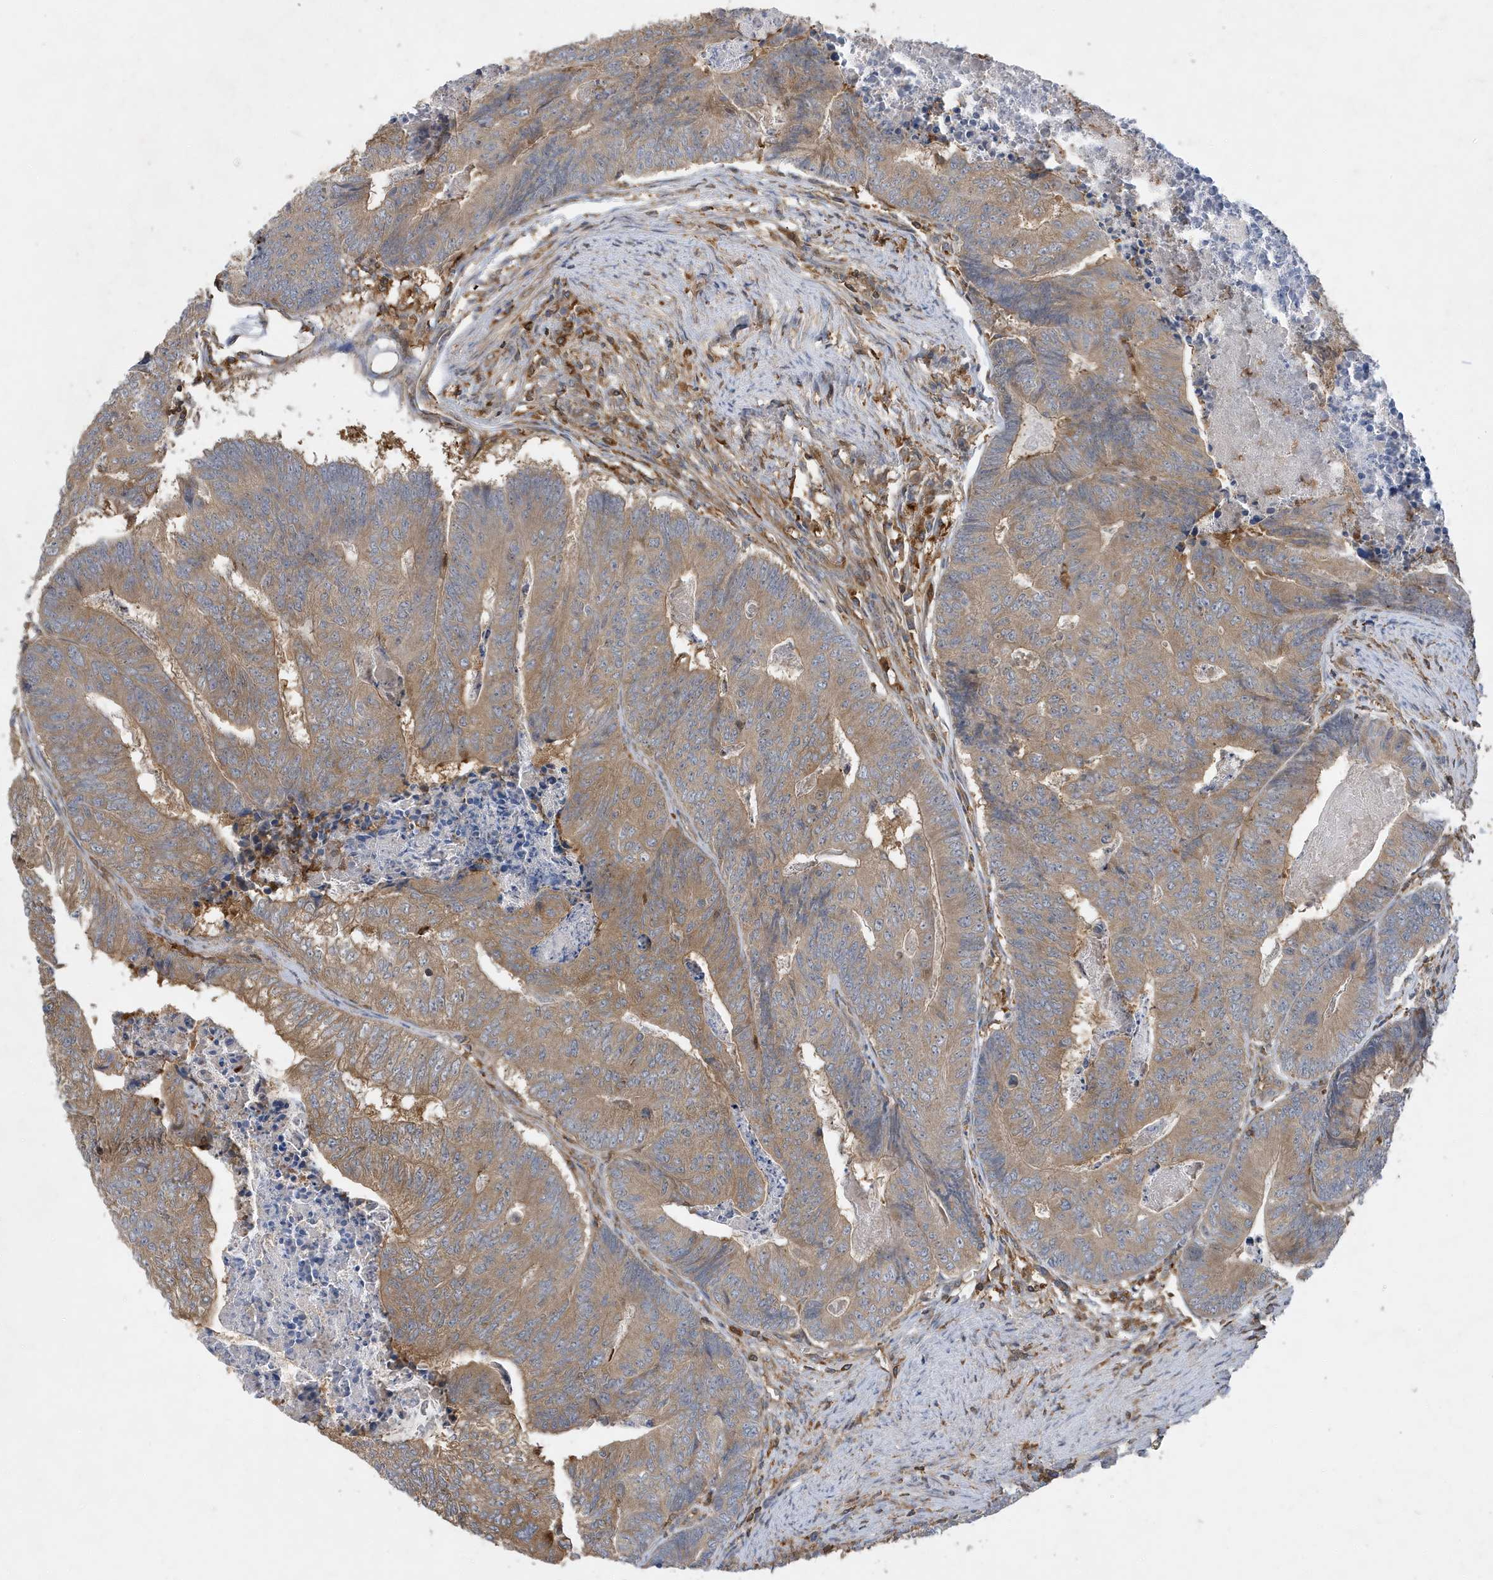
{"staining": {"intensity": "moderate", "quantity": ">75%", "location": "cytoplasmic/membranous"}, "tissue": "colorectal cancer", "cell_type": "Tumor cells", "image_type": "cancer", "snomed": [{"axis": "morphology", "description": "Adenocarcinoma, NOS"}, {"axis": "topography", "description": "Colon"}], "caption": "The histopathology image shows a brown stain indicating the presence of a protein in the cytoplasmic/membranous of tumor cells in colorectal adenocarcinoma. (Stains: DAB in brown, nuclei in blue, Microscopy: brightfield microscopy at high magnification).", "gene": "LAPTM4A", "patient": {"sex": "female", "age": 67}}